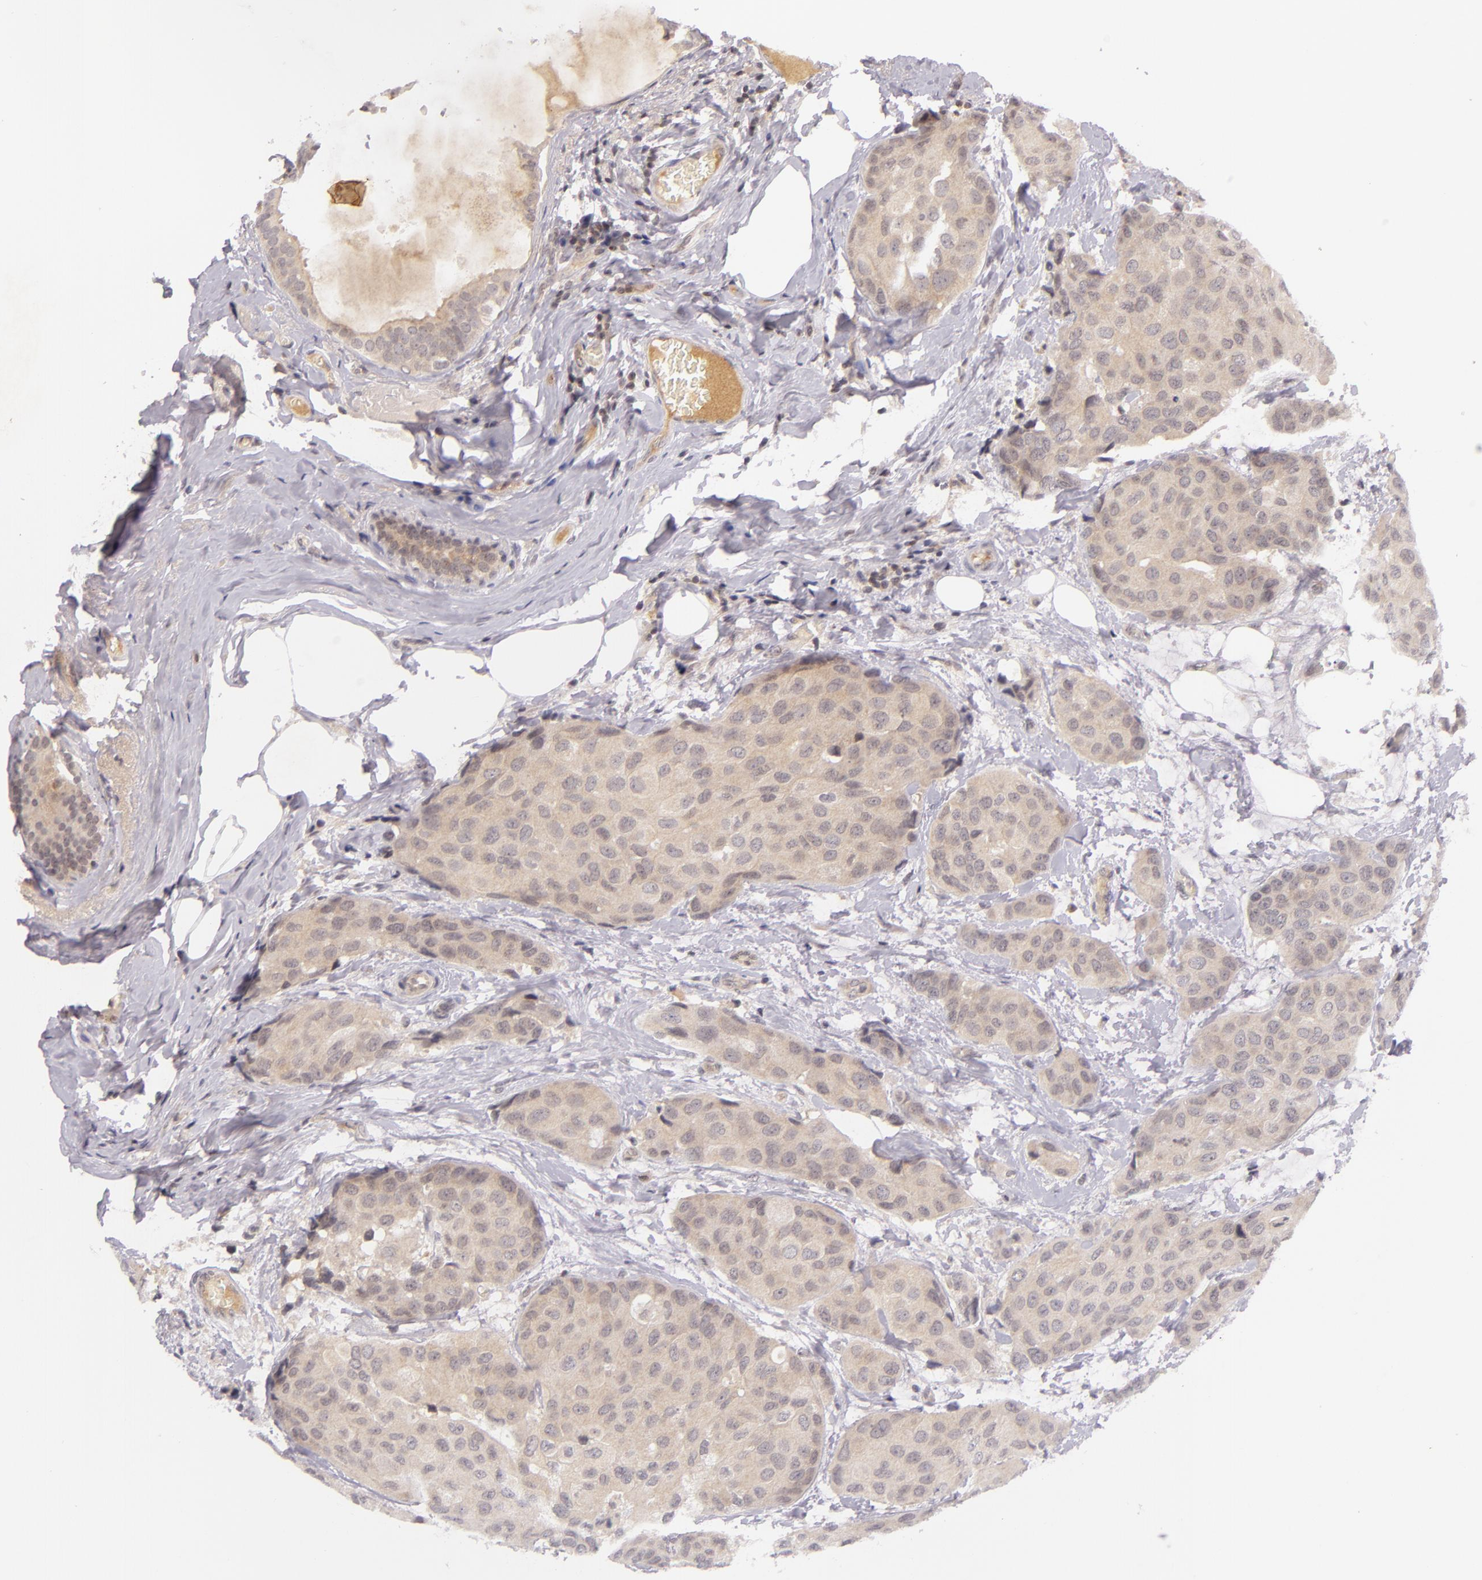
{"staining": {"intensity": "weak", "quantity": ">75%", "location": "cytoplasmic/membranous"}, "tissue": "breast cancer", "cell_type": "Tumor cells", "image_type": "cancer", "snomed": [{"axis": "morphology", "description": "Duct carcinoma"}, {"axis": "topography", "description": "Breast"}], "caption": "Immunohistochemistry (IHC) (DAB (3,3'-diaminobenzidine)) staining of human infiltrating ductal carcinoma (breast) displays weak cytoplasmic/membranous protein positivity in about >75% of tumor cells.", "gene": "CASP8", "patient": {"sex": "female", "age": 68}}